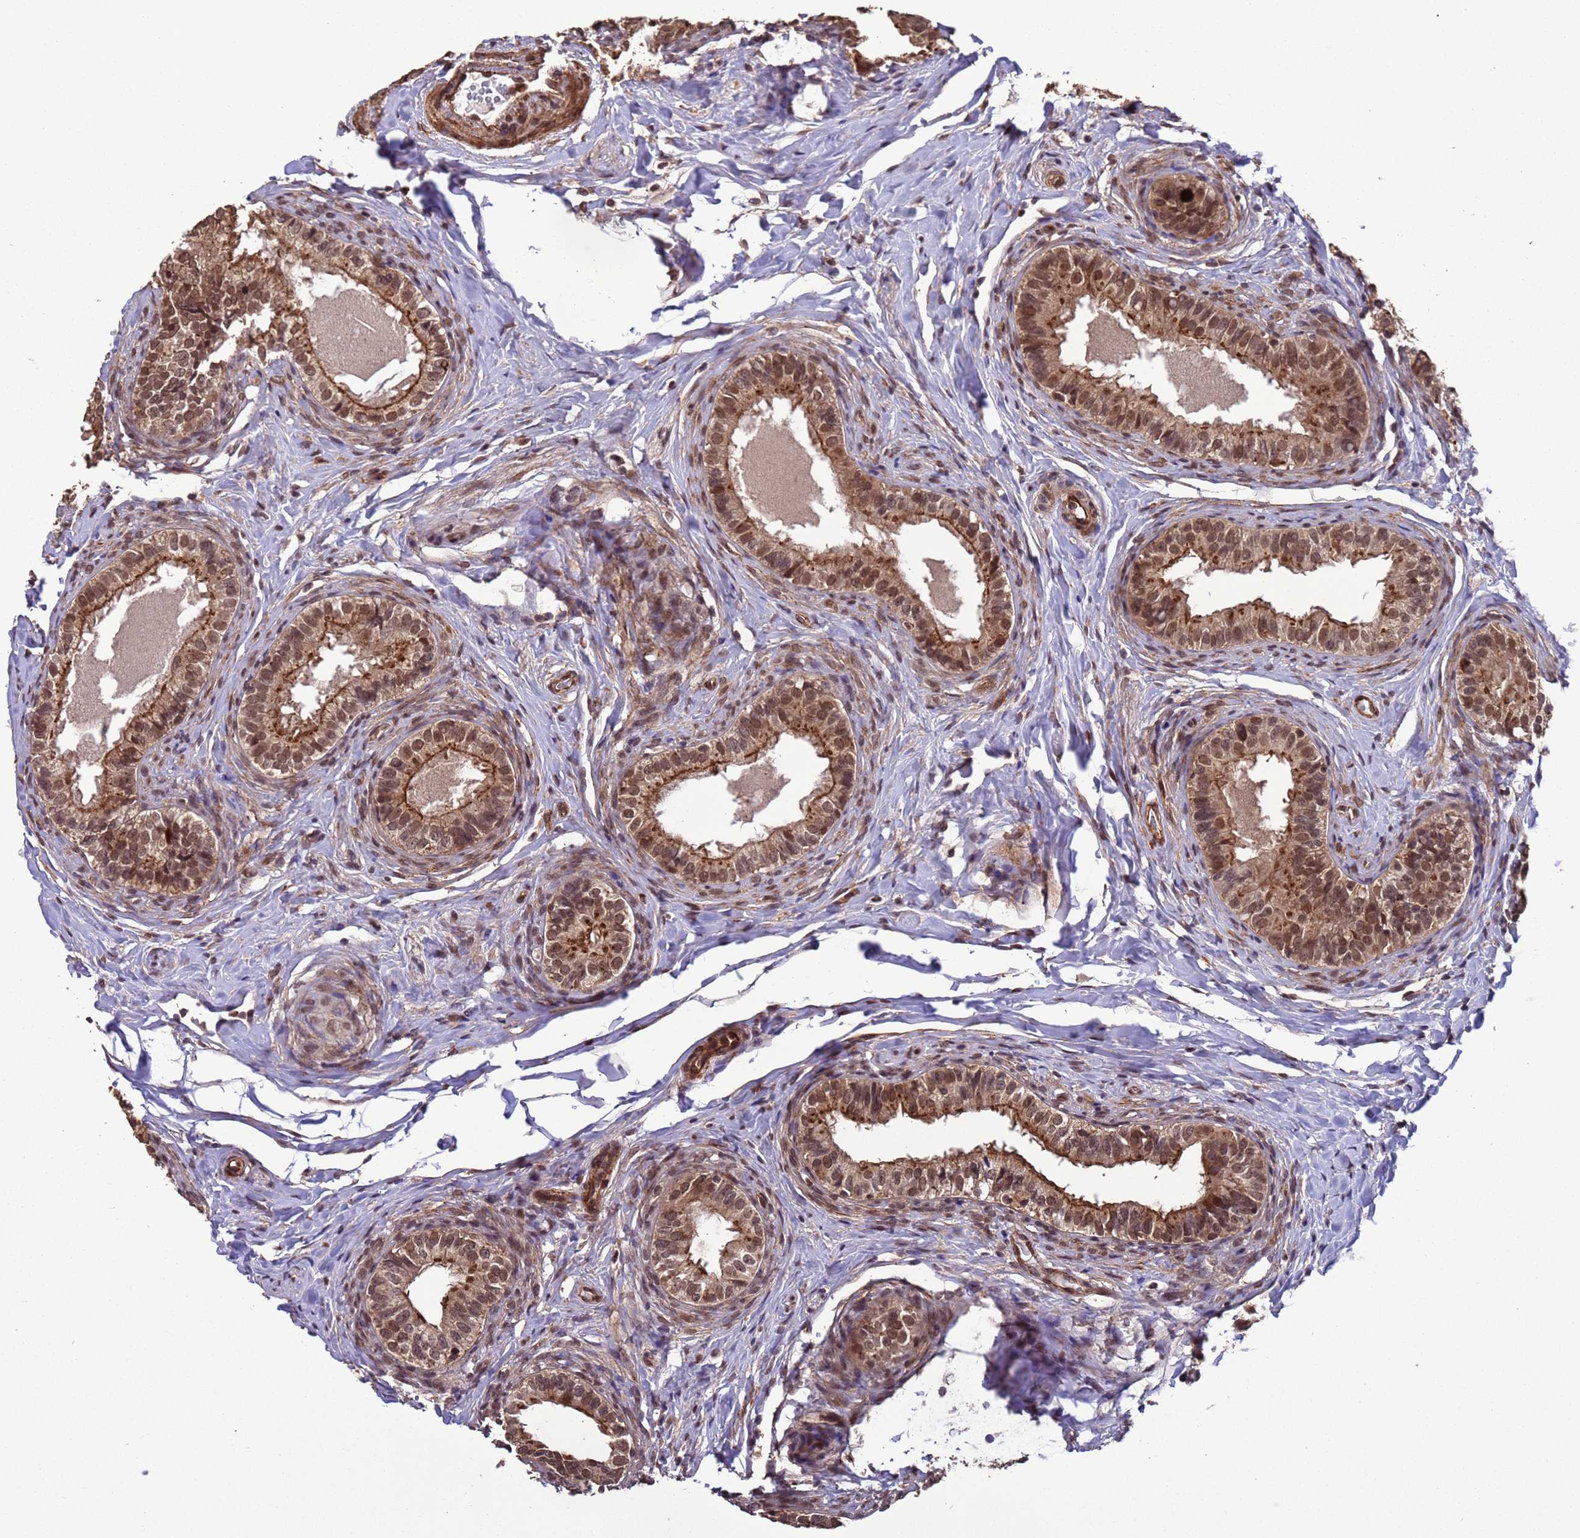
{"staining": {"intensity": "moderate", "quantity": ">75%", "location": "cytoplasmic/membranous,nuclear"}, "tissue": "epididymis", "cell_type": "Glandular cells", "image_type": "normal", "snomed": [{"axis": "morphology", "description": "Normal tissue, NOS"}, {"axis": "topography", "description": "Epididymis"}], "caption": "Immunohistochemistry (DAB) staining of unremarkable human epididymis exhibits moderate cytoplasmic/membranous,nuclear protein positivity in approximately >75% of glandular cells.", "gene": "VSTM4", "patient": {"sex": "male", "age": 49}}